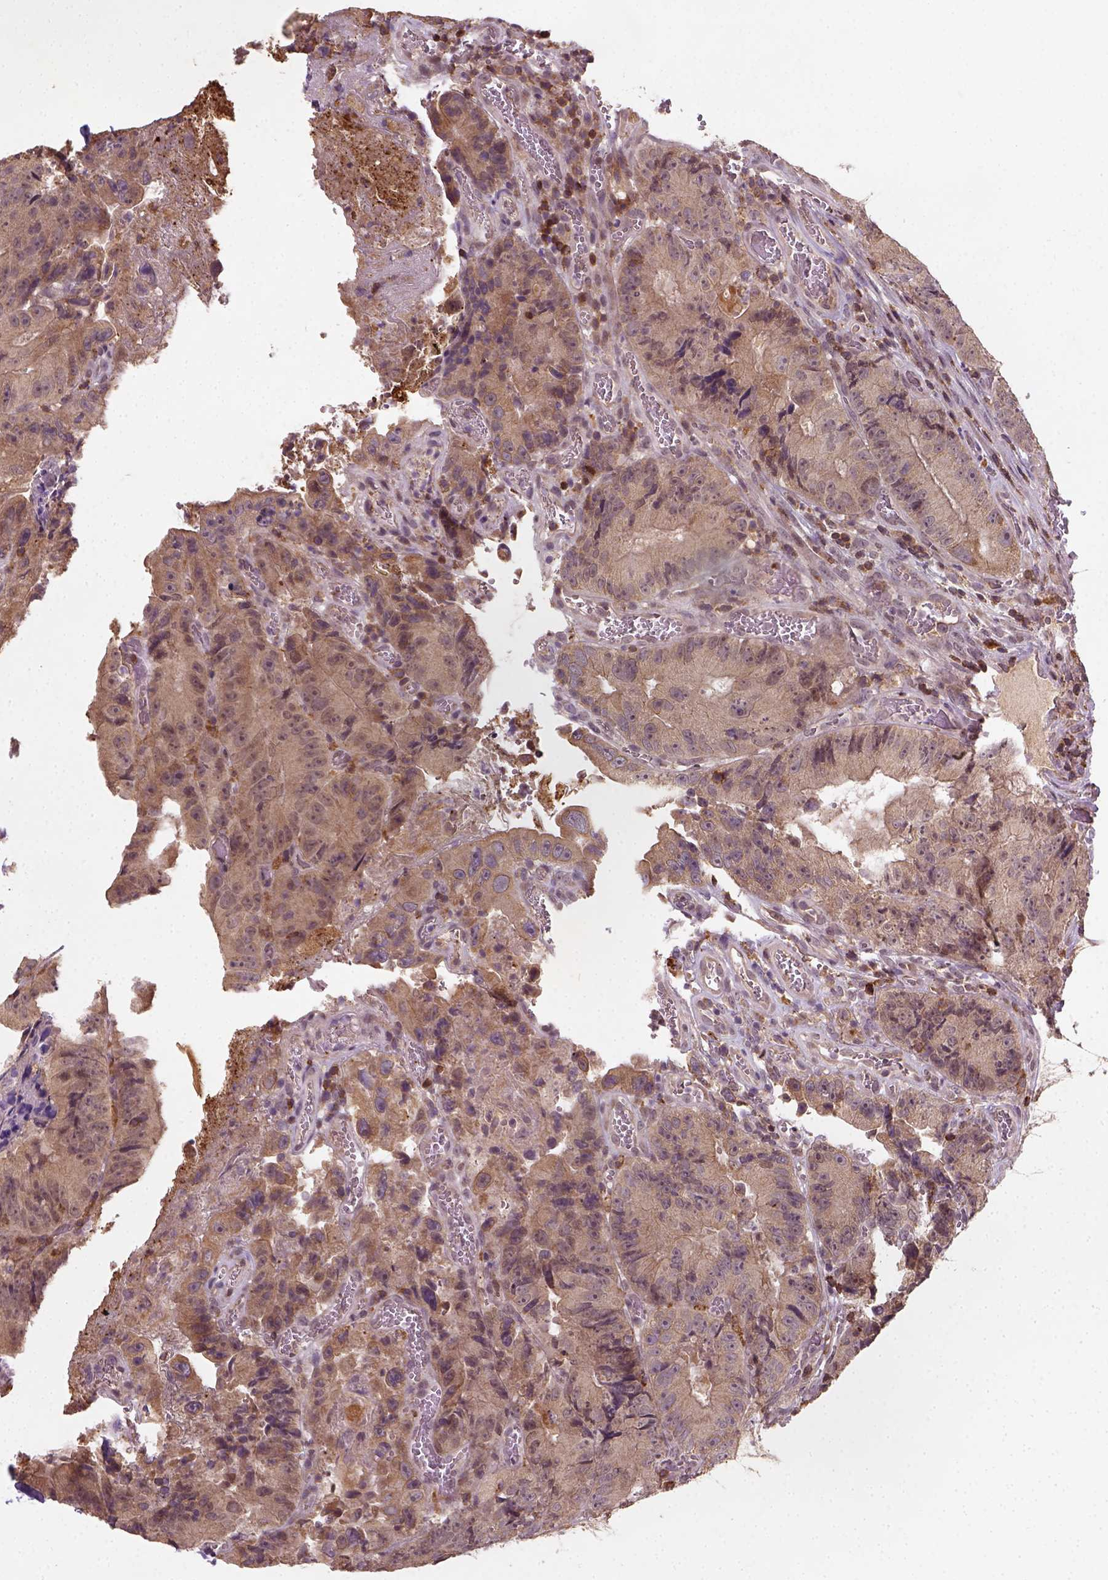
{"staining": {"intensity": "moderate", "quantity": ">75%", "location": "cytoplasmic/membranous"}, "tissue": "colorectal cancer", "cell_type": "Tumor cells", "image_type": "cancer", "snomed": [{"axis": "morphology", "description": "Adenocarcinoma, NOS"}, {"axis": "topography", "description": "Colon"}], "caption": "The micrograph shows a brown stain indicating the presence of a protein in the cytoplasmic/membranous of tumor cells in colorectal cancer (adenocarcinoma).", "gene": "CAMKK1", "patient": {"sex": "female", "age": 86}}